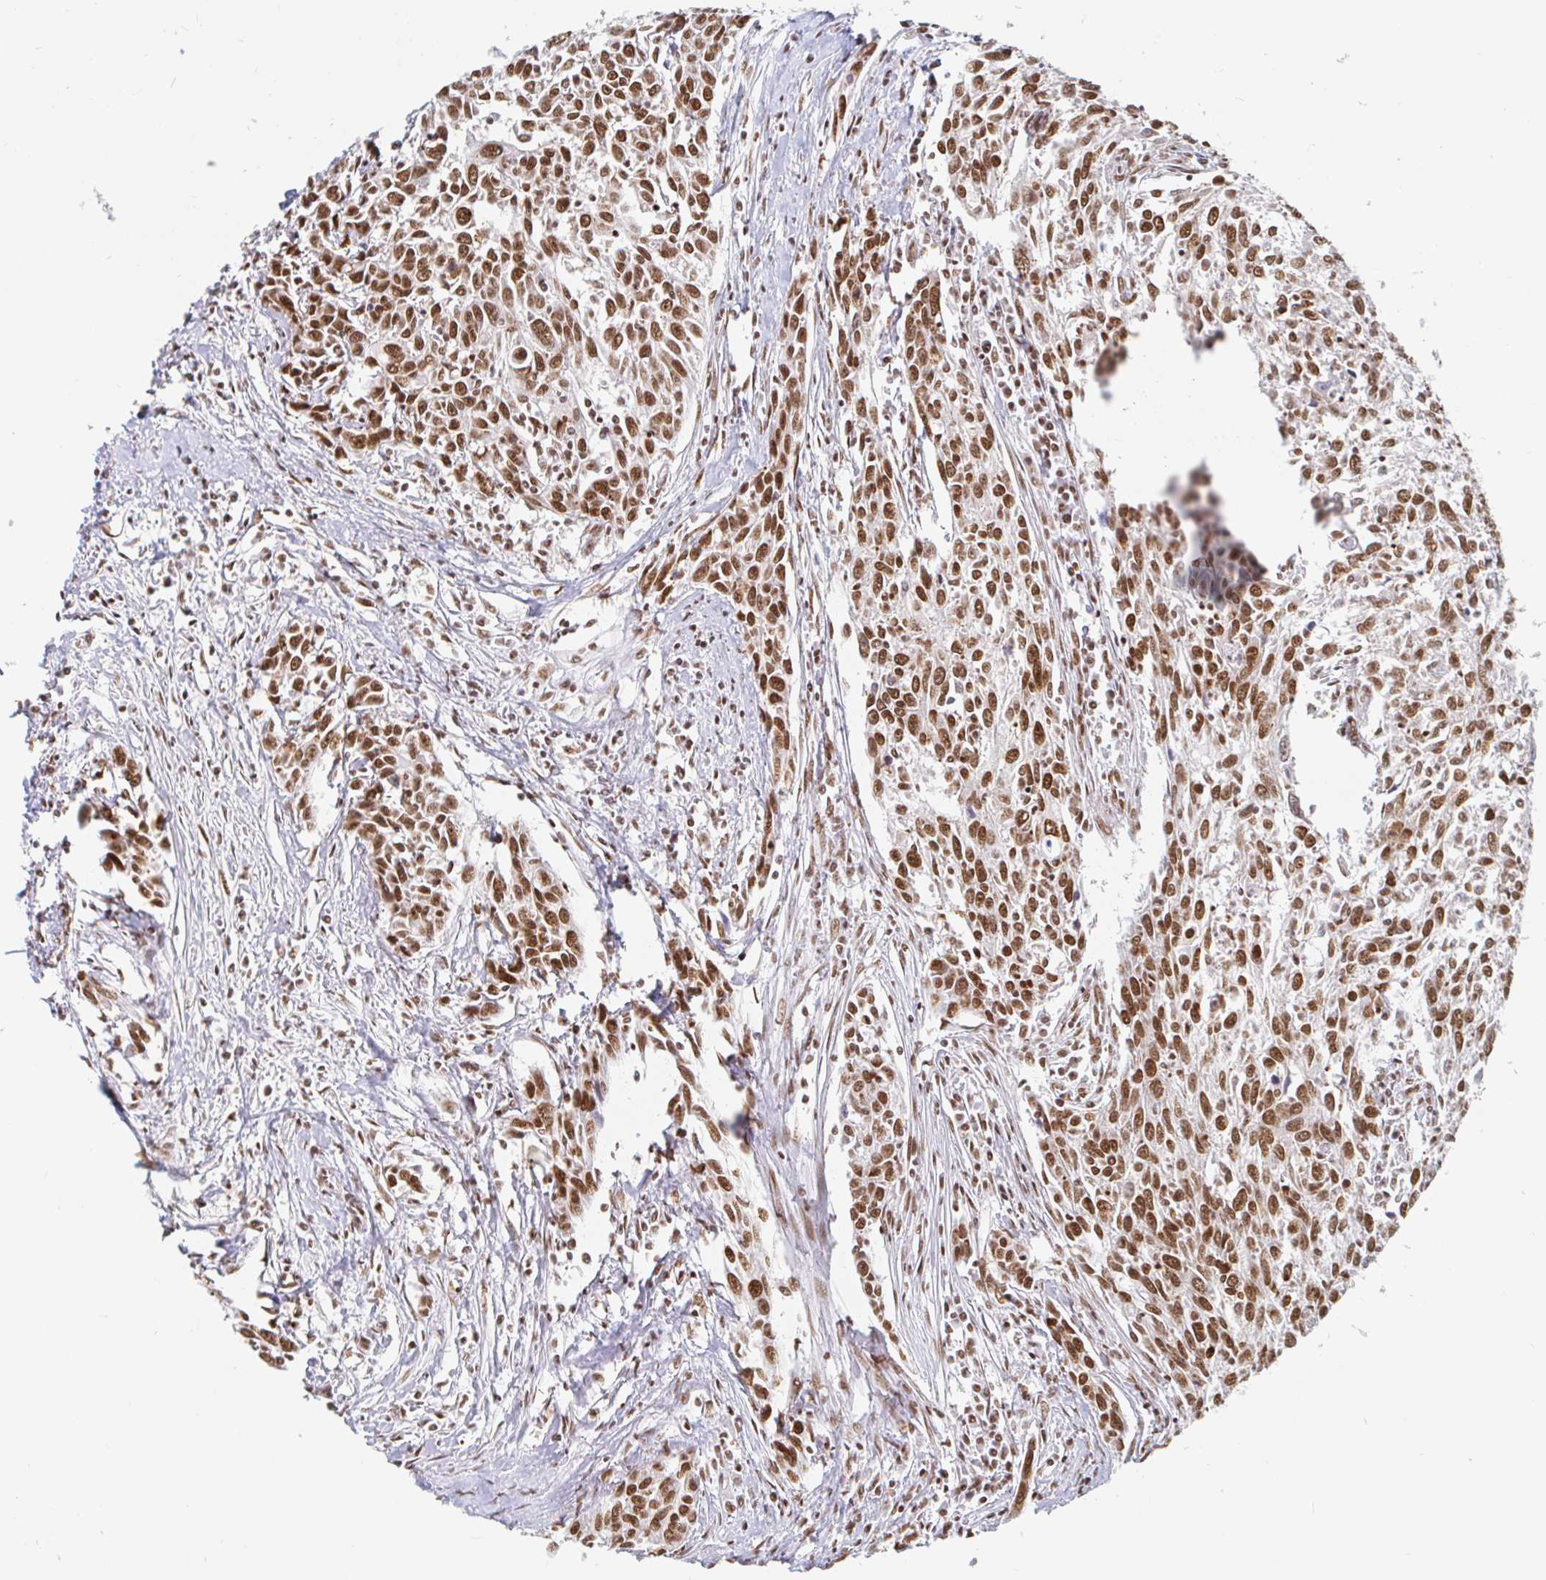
{"staining": {"intensity": "moderate", "quantity": ">75%", "location": "nuclear"}, "tissue": "breast cancer", "cell_type": "Tumor cells", "image_type": "cancer", "snomed": [{"axis": "morphology", "description": "Duct carcinoma"}, {"axis": "topography", "description": "Breast"}], "caption": "Human breast intraductal carcinoma stained for a protein (brown) demonstrates moderate nuclear positive positivity in approximately >75% of tumor cells.", "gene": "RBMX", "patient": {"sex": "female", "age": 50}}